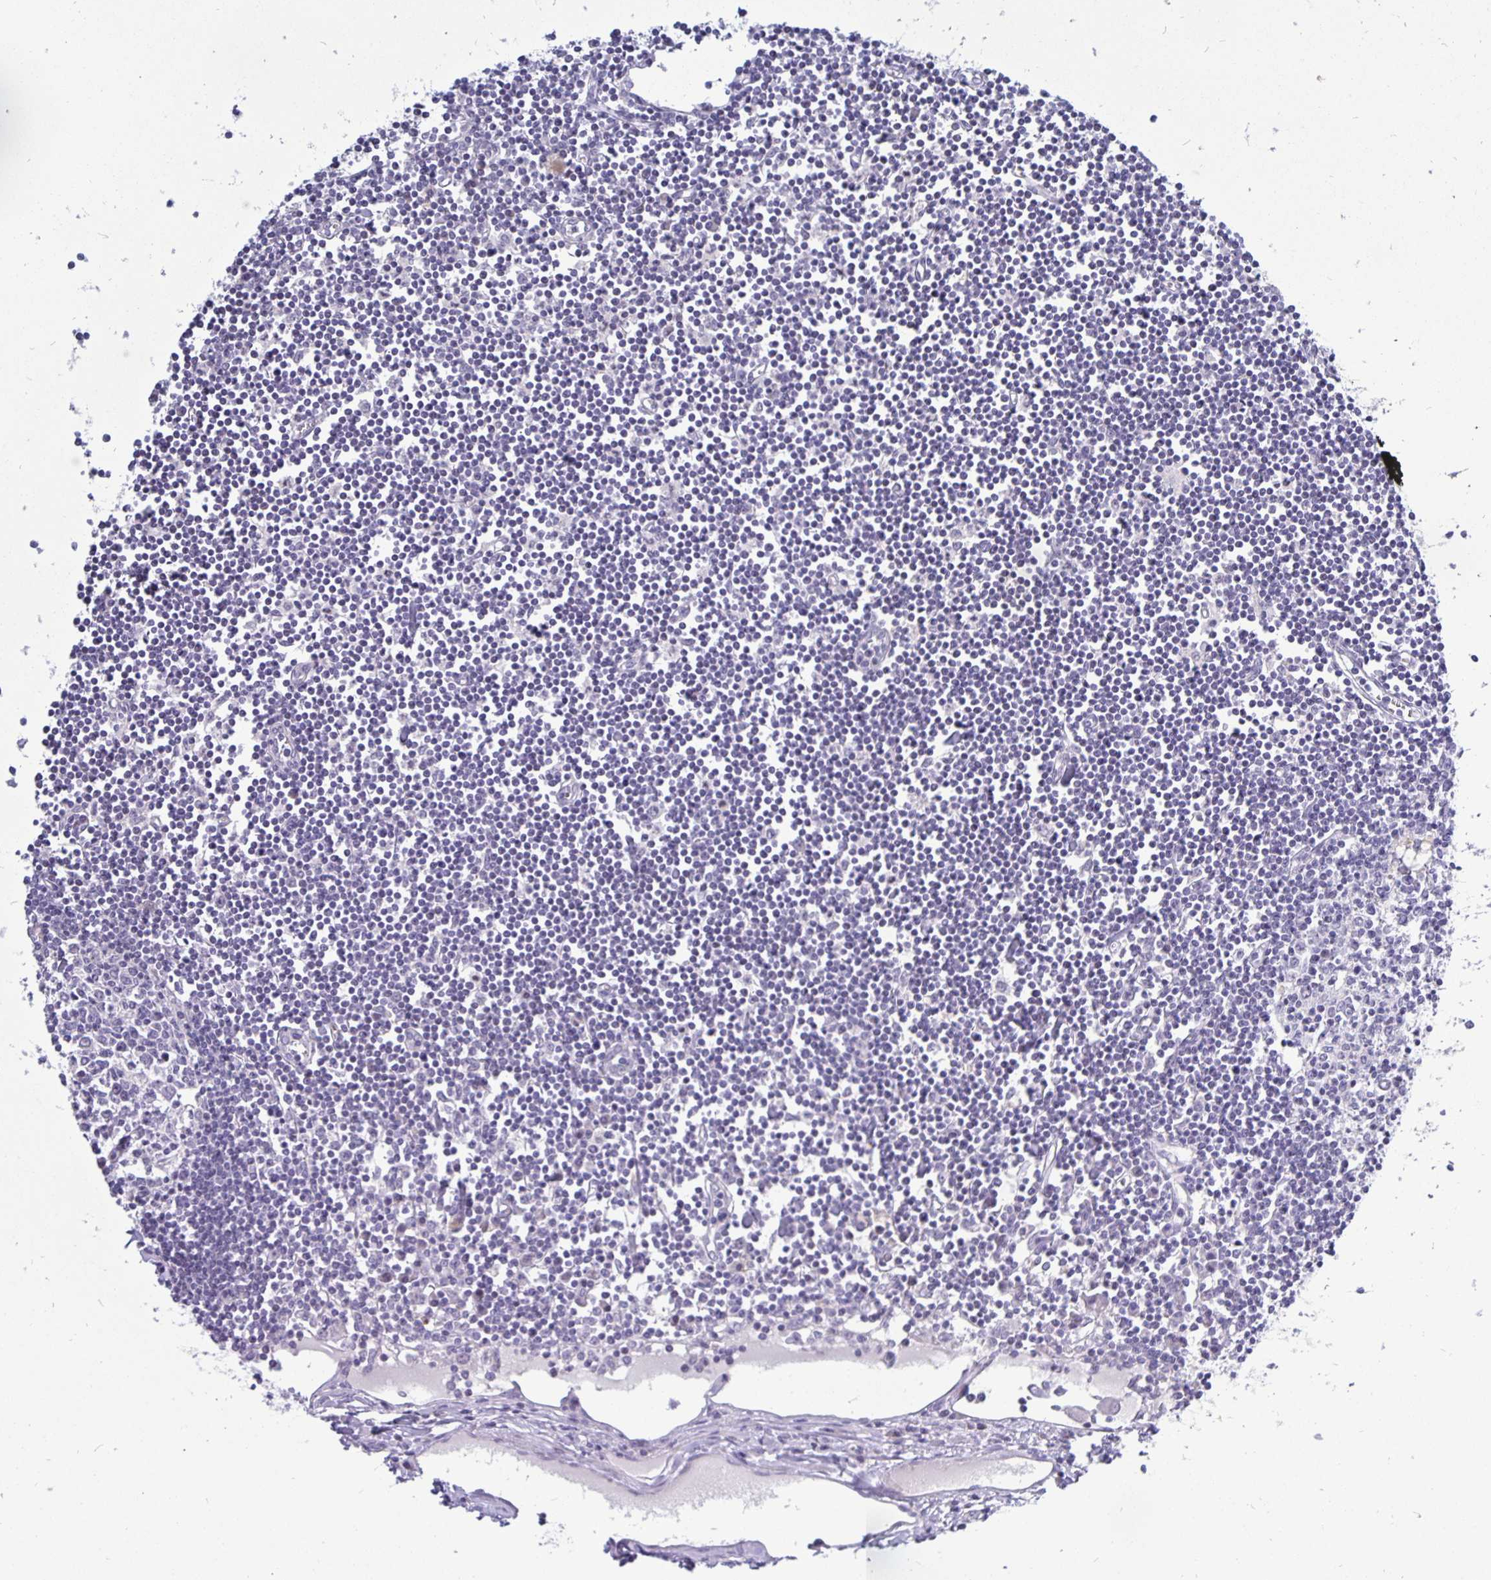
{"staining": {"intensity": "negative", "quantity": "none", "location": "none"}, "tissue": "lymph node", "cell_type": "Germinal center cells", "image_type": "normal", "snomed": [{"axis": "morphology", "description": "Normal tissue, NOS"}, {"axis": "topography", "description": "Lymph node"}], "caption": "Histopathology image shows no protein positivity in germinal center cells of normal lymph node. Nuclei are stained in blue.", "gene": "ERBB2", "patient": {"sex": "female", "age": 65}}